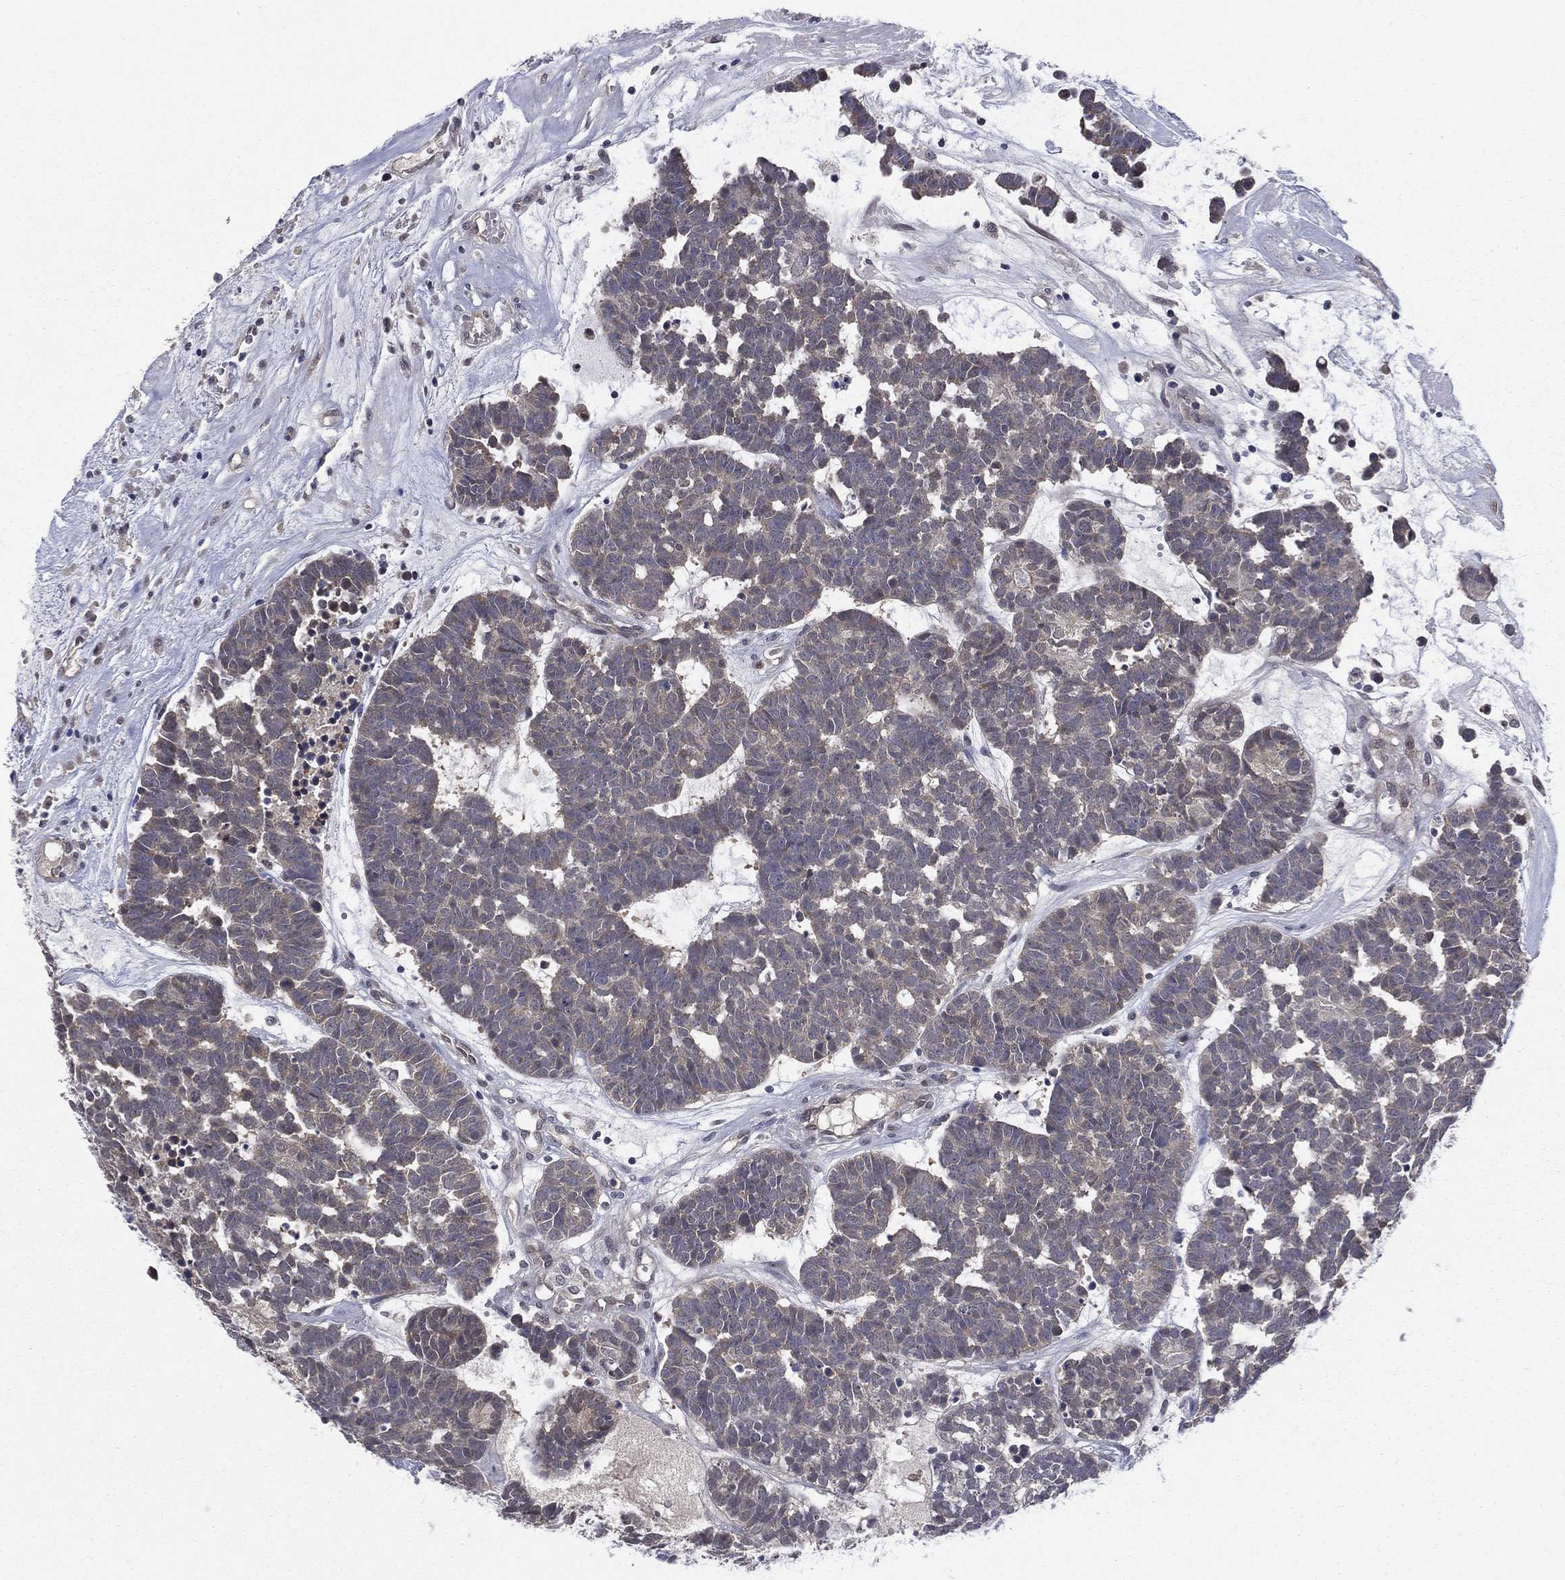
{"staining": {"intensity": "weak", "quantity": "<25%", "location": "cytoplasmic/membranous"}, "tissue": "head and neck cancer", "cell_type": "Tumor cells", "image_type": "cancer", "snomed": [{"axis": "morphology", "description": "Adenocarcinoma, NOS"}, {"axis": "topography", "description": "Head-Neck"}], "caption": "Tumor cells show no significant protein expression in head and neck adenocarcinoma. Nuclei are stained in blue.", "gene": "DLG4", "patient": {"sex": "female", "age": 81}}